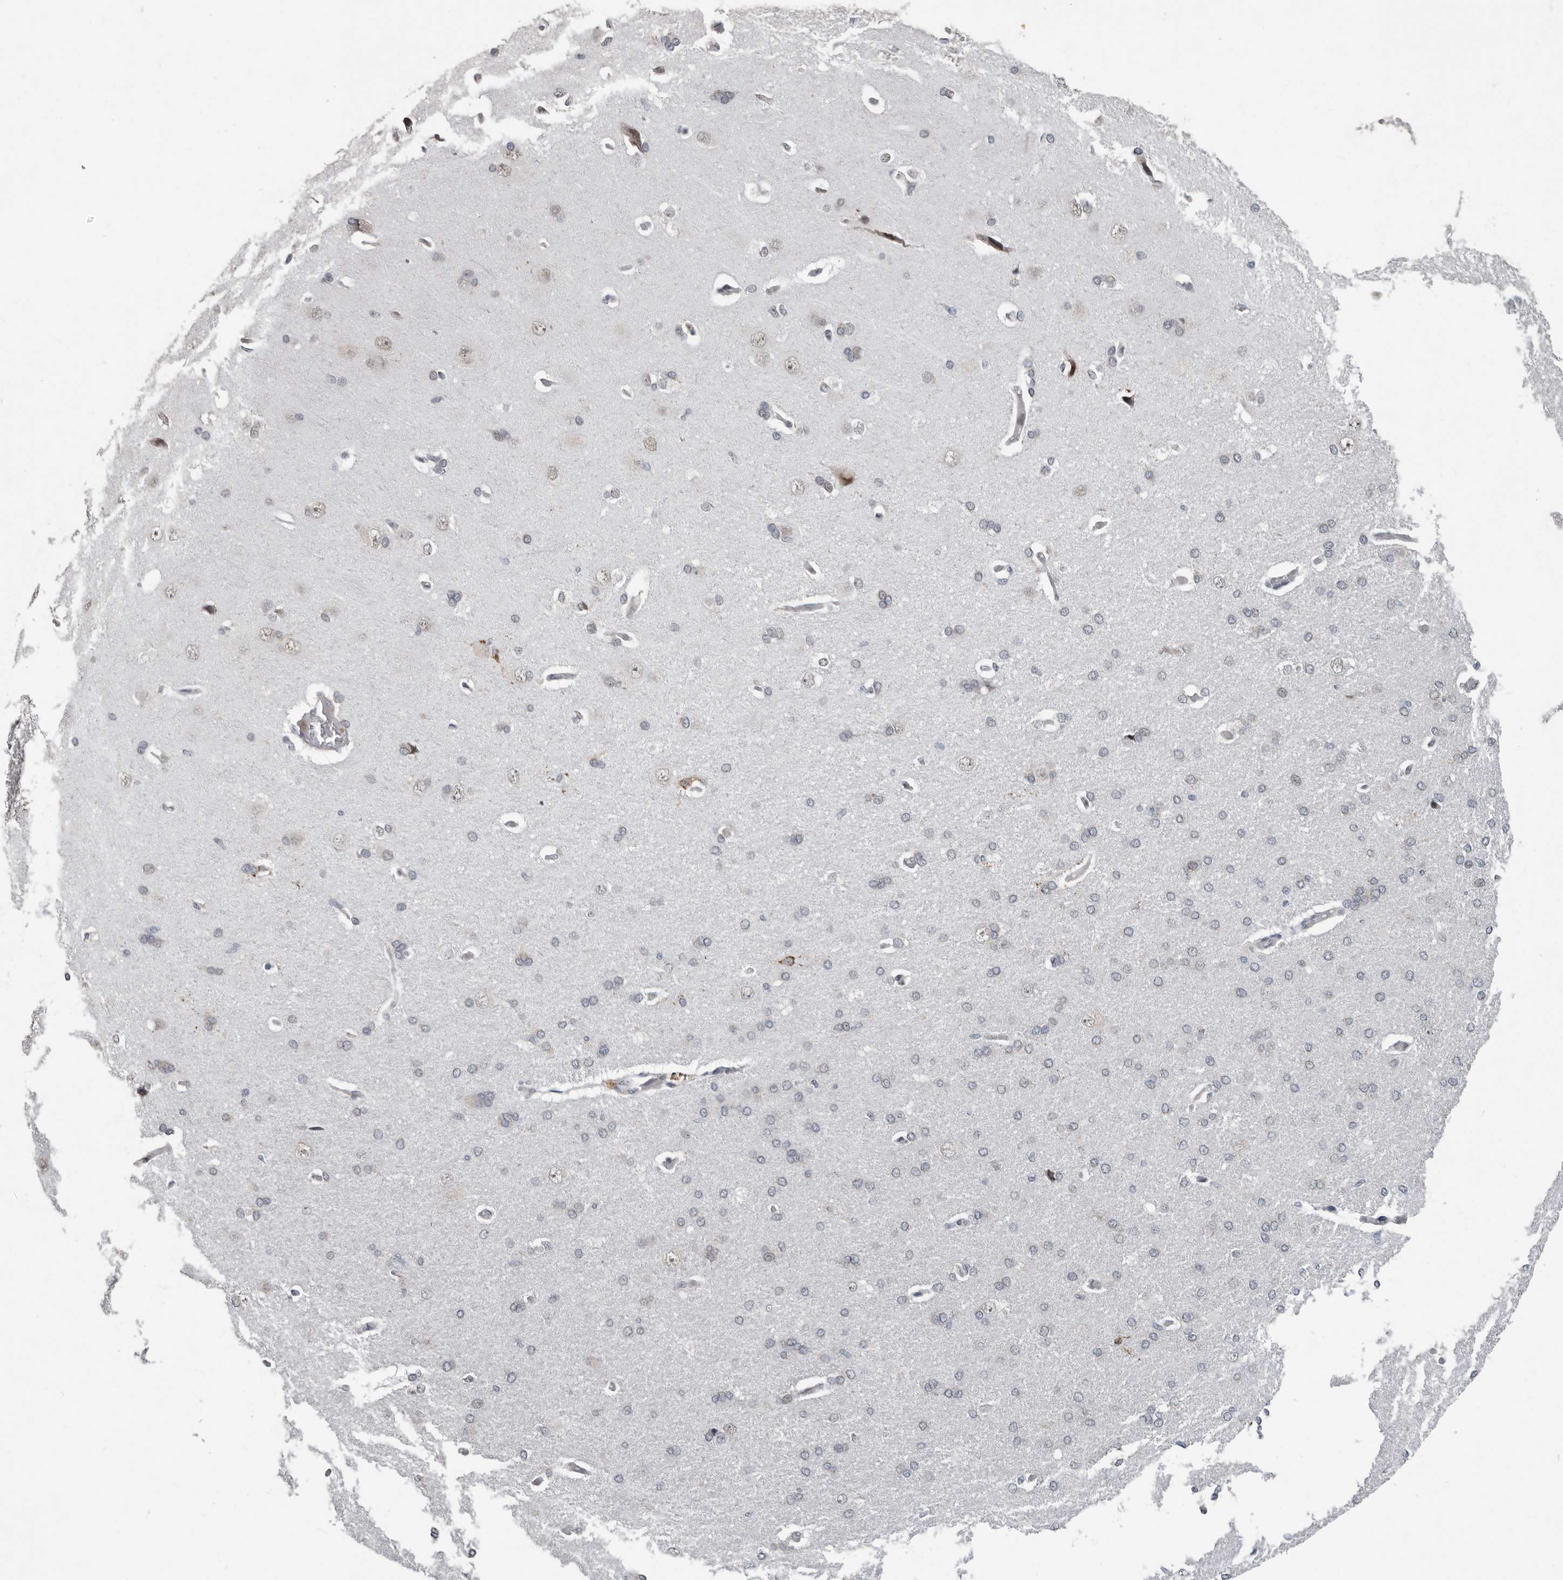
{"staining": {"intensity": "negative", "quantity": "none", "location": "none"}, "tissue": "cerebral cortex", "cell_type": "Endothelial cells", "image_type": "normal", "snomed": [{"axis": "morphology", "description": "Normal tissue, NOS"}, {"axis": "topography", "description": "Cerebral cortex"}], "caption": "Endothelial cells show no significant positivity in unremarkable cerebral cortex. The staining is performed using DAB (3,3'-diaminobenzidine) brown chromogen with nuclei counter-stained in using hematoxylin.", "gene": "RALGPS2", "patient": {"sex": "male", "age": 62}}